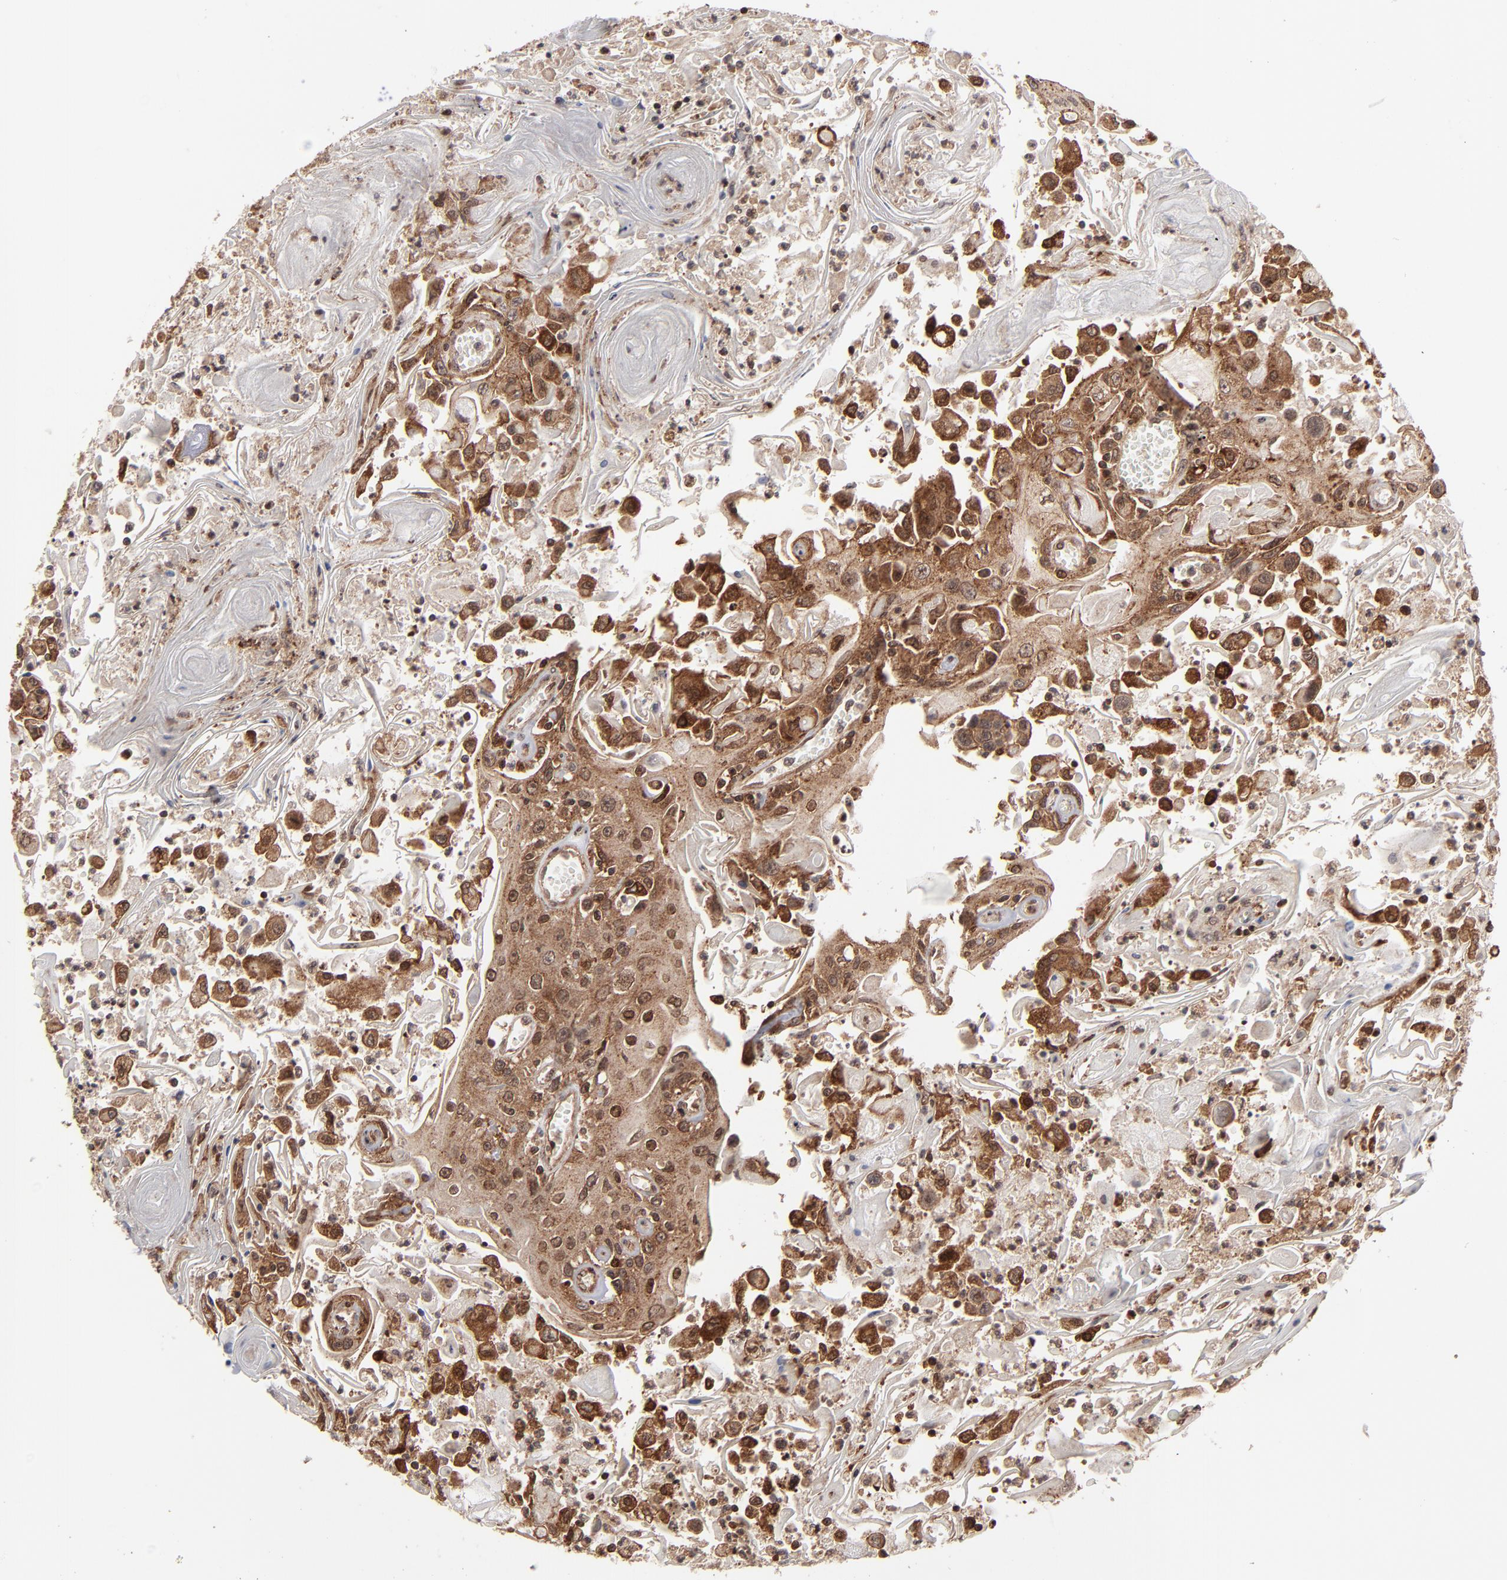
{"staining": {"intensity": "strong", "quantity": ">75%", "location": "cytoplasmic/membranous,nuclear"}, "tissue": "head and neck cancer", "cell_type": "Tumor cells", "image_type": "cancer", "snomed": [{"axis": "morphology", "description": "Squamous cell carcinoma, NOS"}, {"axis": "topography", "description": "Oral tissue"}, {"axis": "topography", "description": "Head-Neck"}], "caption": "A brown stain highlights strong cytoplasmic/membranous and nuclear expression of a protein in human head and neck cancer (squamous cell carcinoma) tumor cells. Ihc stains the protein in brown and the nuclei are stained blue.", "gene": "RGS6", "patient": {"sex": "female", "age": 76}}